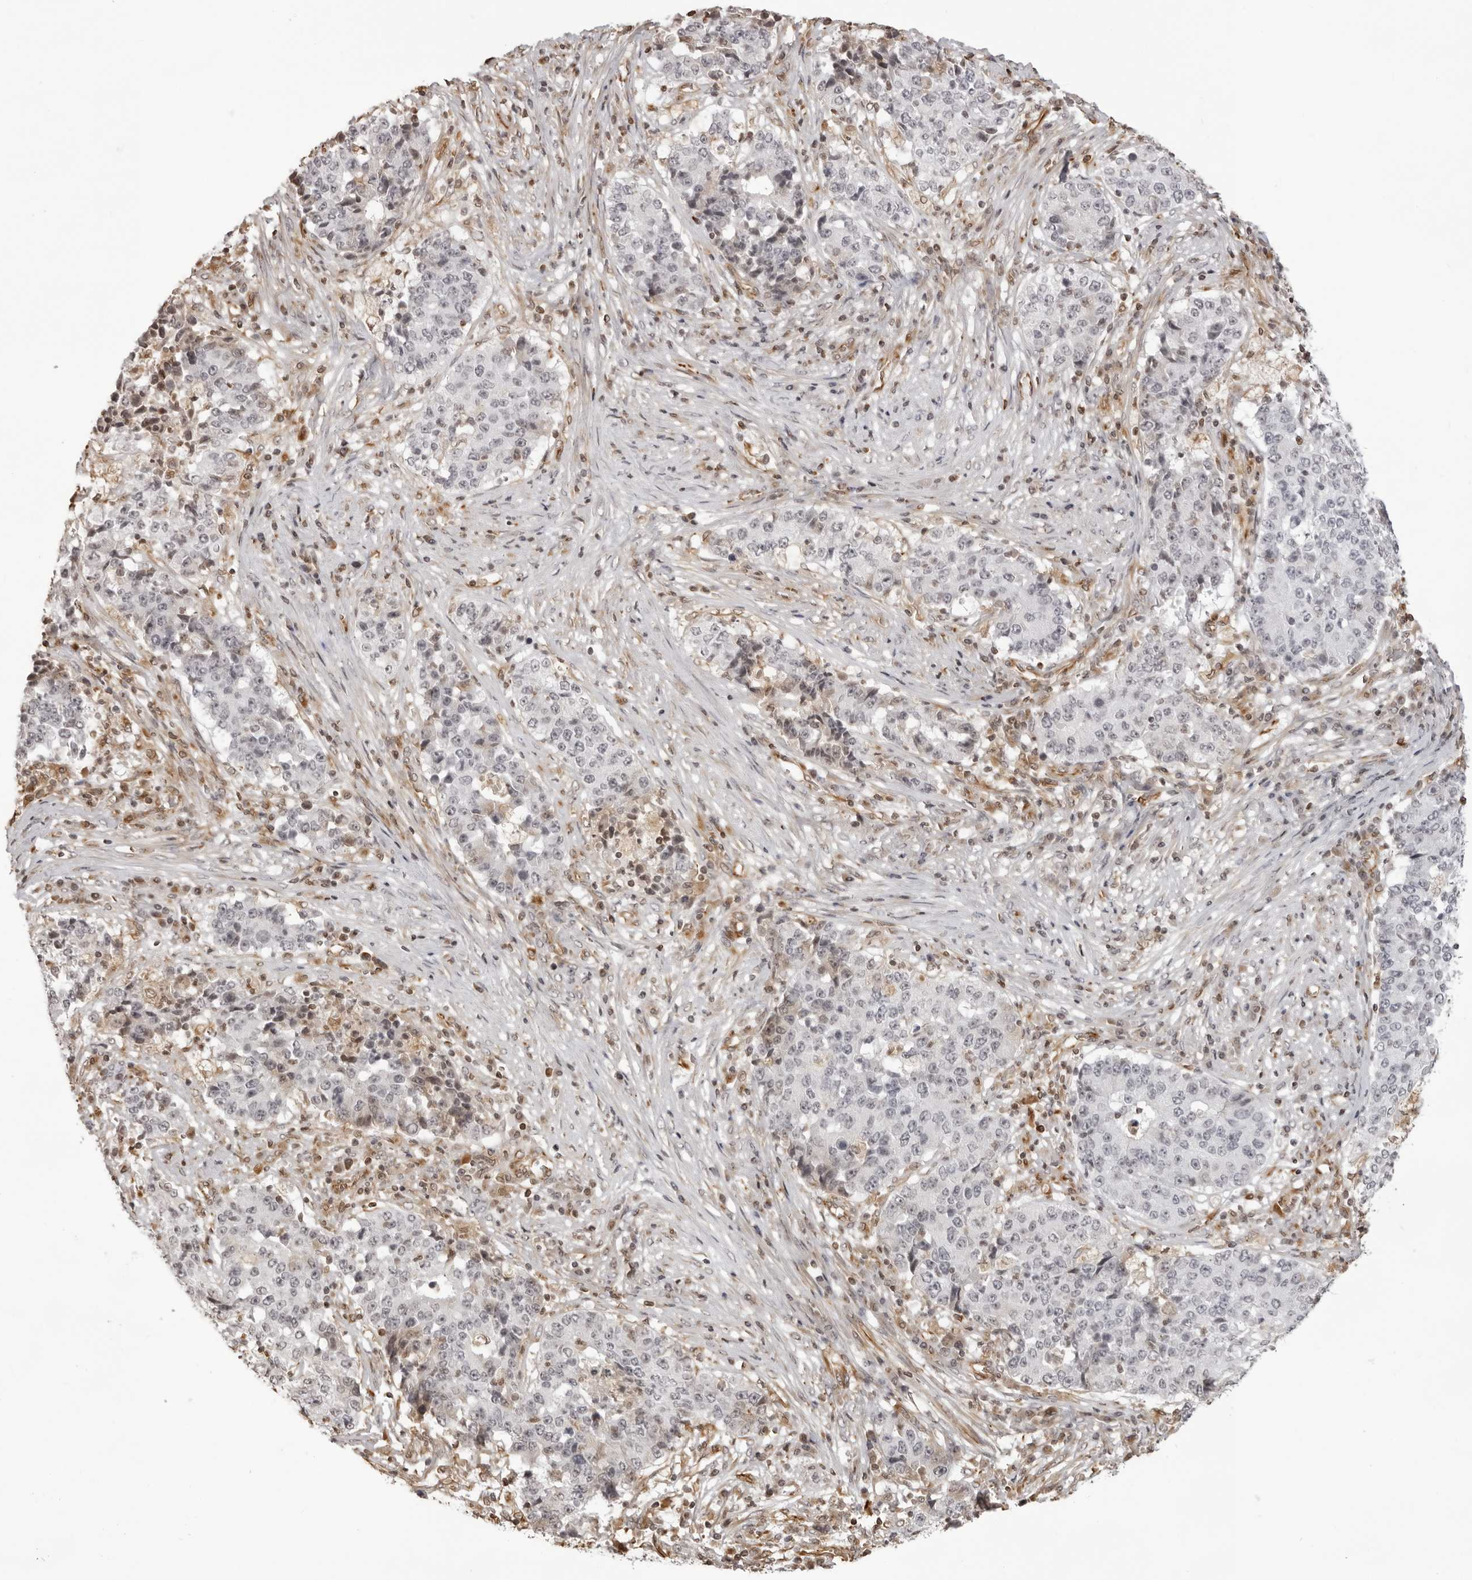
{"staining": {"intensity": "negative", "quantity": "none", "location": "none"}, "tissue": "stomach cancer", "cell_type": "Tumor cells", "image_type": "cancer", "snomed": [{"axis": "morphology", "description": "Adenocarcinoma, NOS"}, {"axis": "topography", "description": "Stomach"}], "caption": "Protein analysis of adenocarcinoma (stomach) reveals no significant positivity in tumor cells. (DAB (3,3'-diaminobenzidine) immunohistochemistry, high magnification).", "gene": "DYNLT5", "patient": {"sex": "male", "age": 59}}